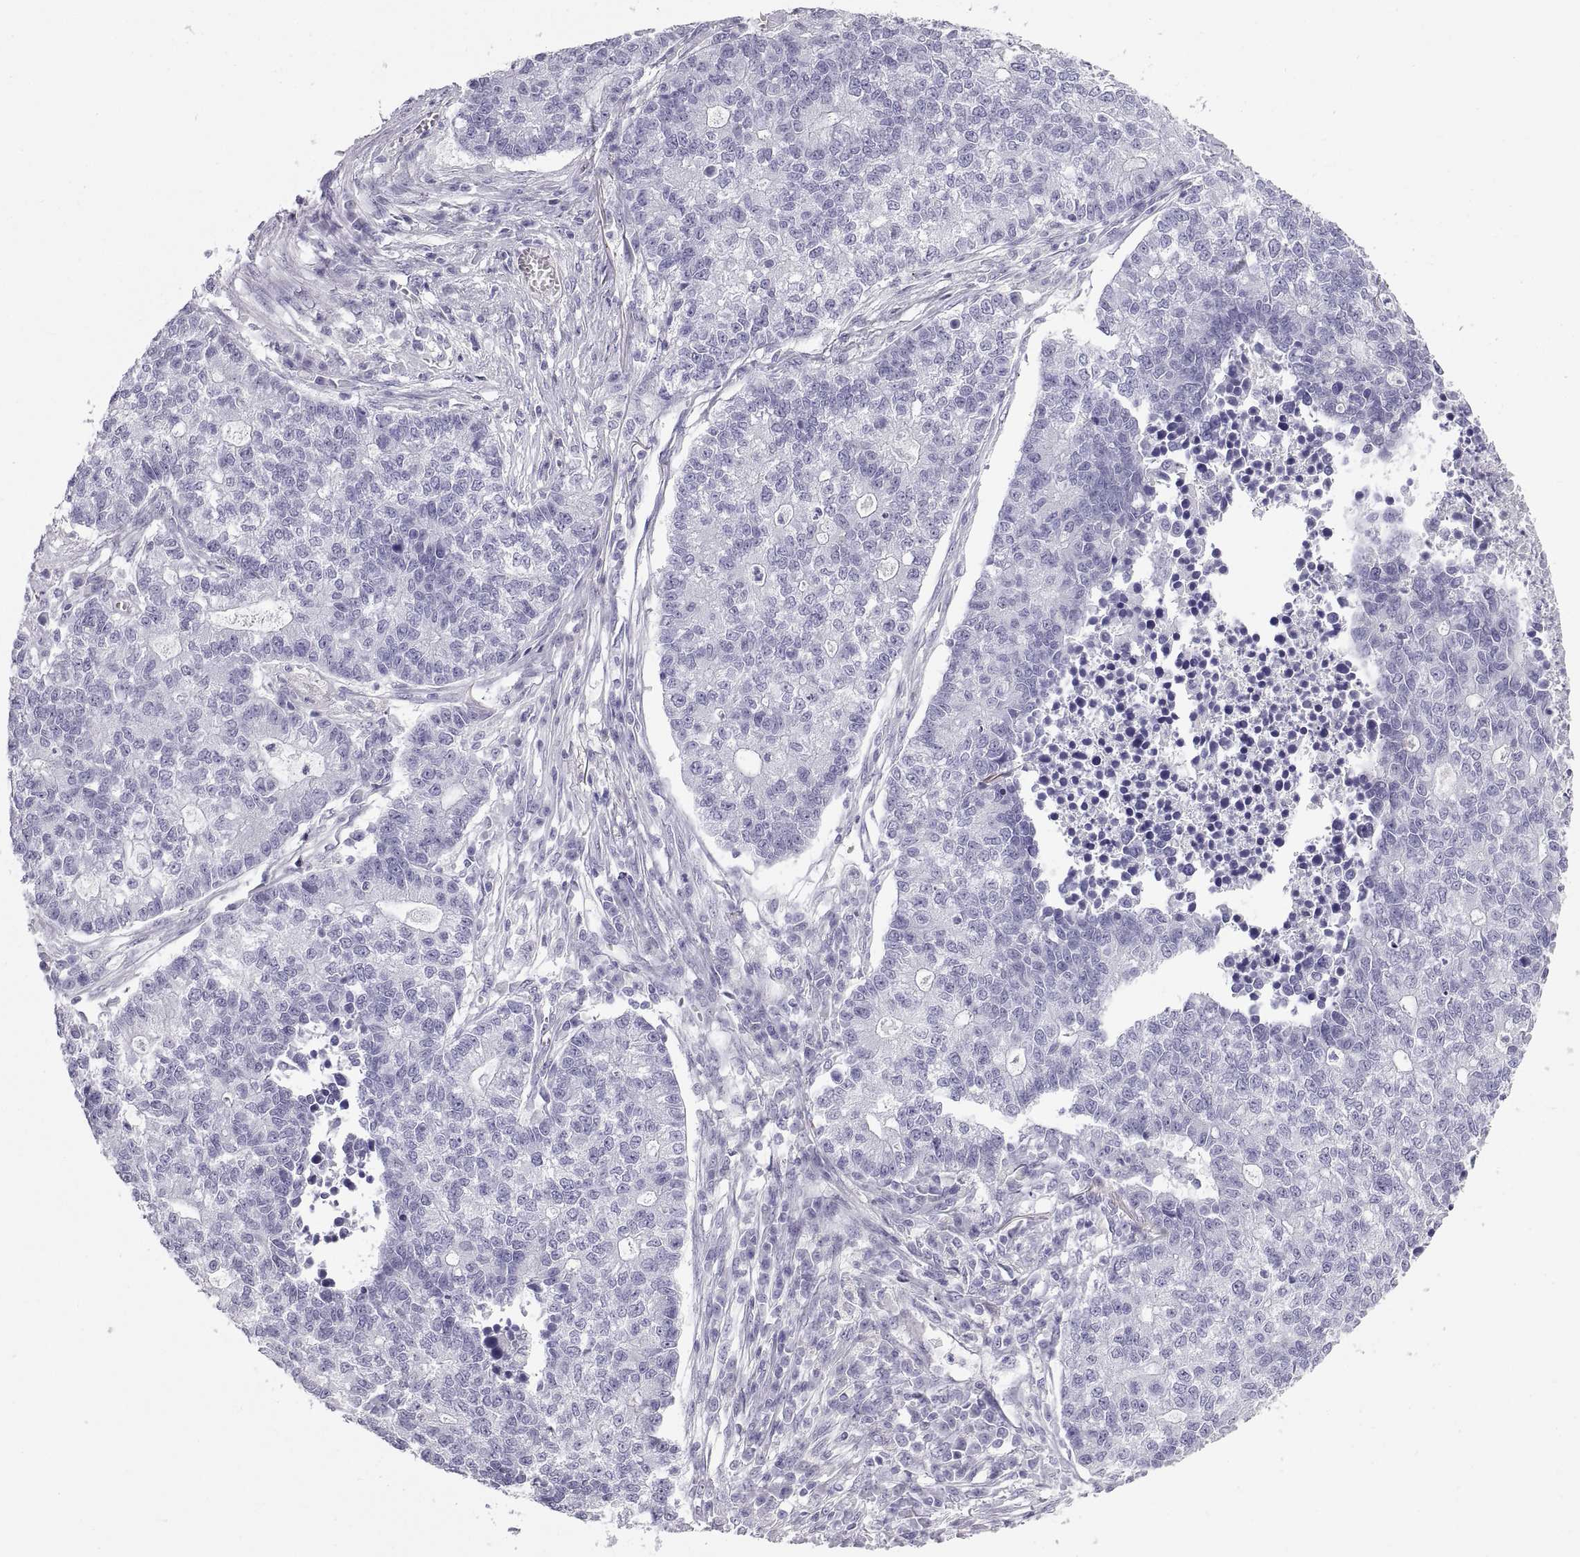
{"staining": {"intensity": "negative", "quantity": "none", "location": "none"}, "tissue": "lung cancer", "cell_type": "Tumor cells", "image_type": "cancer", "snomed": [{"axis": "morphology", "description": "Adenocarcinoma, NOS"}, {"axis": "topography", "description": "Lung"}], "caption": "Immunohistochemistry of adenocarcinoma (lung) displays no positivity in tumor cells.", "gene": "RLBP1", "patient": {"sex": "male", "age": 57}}